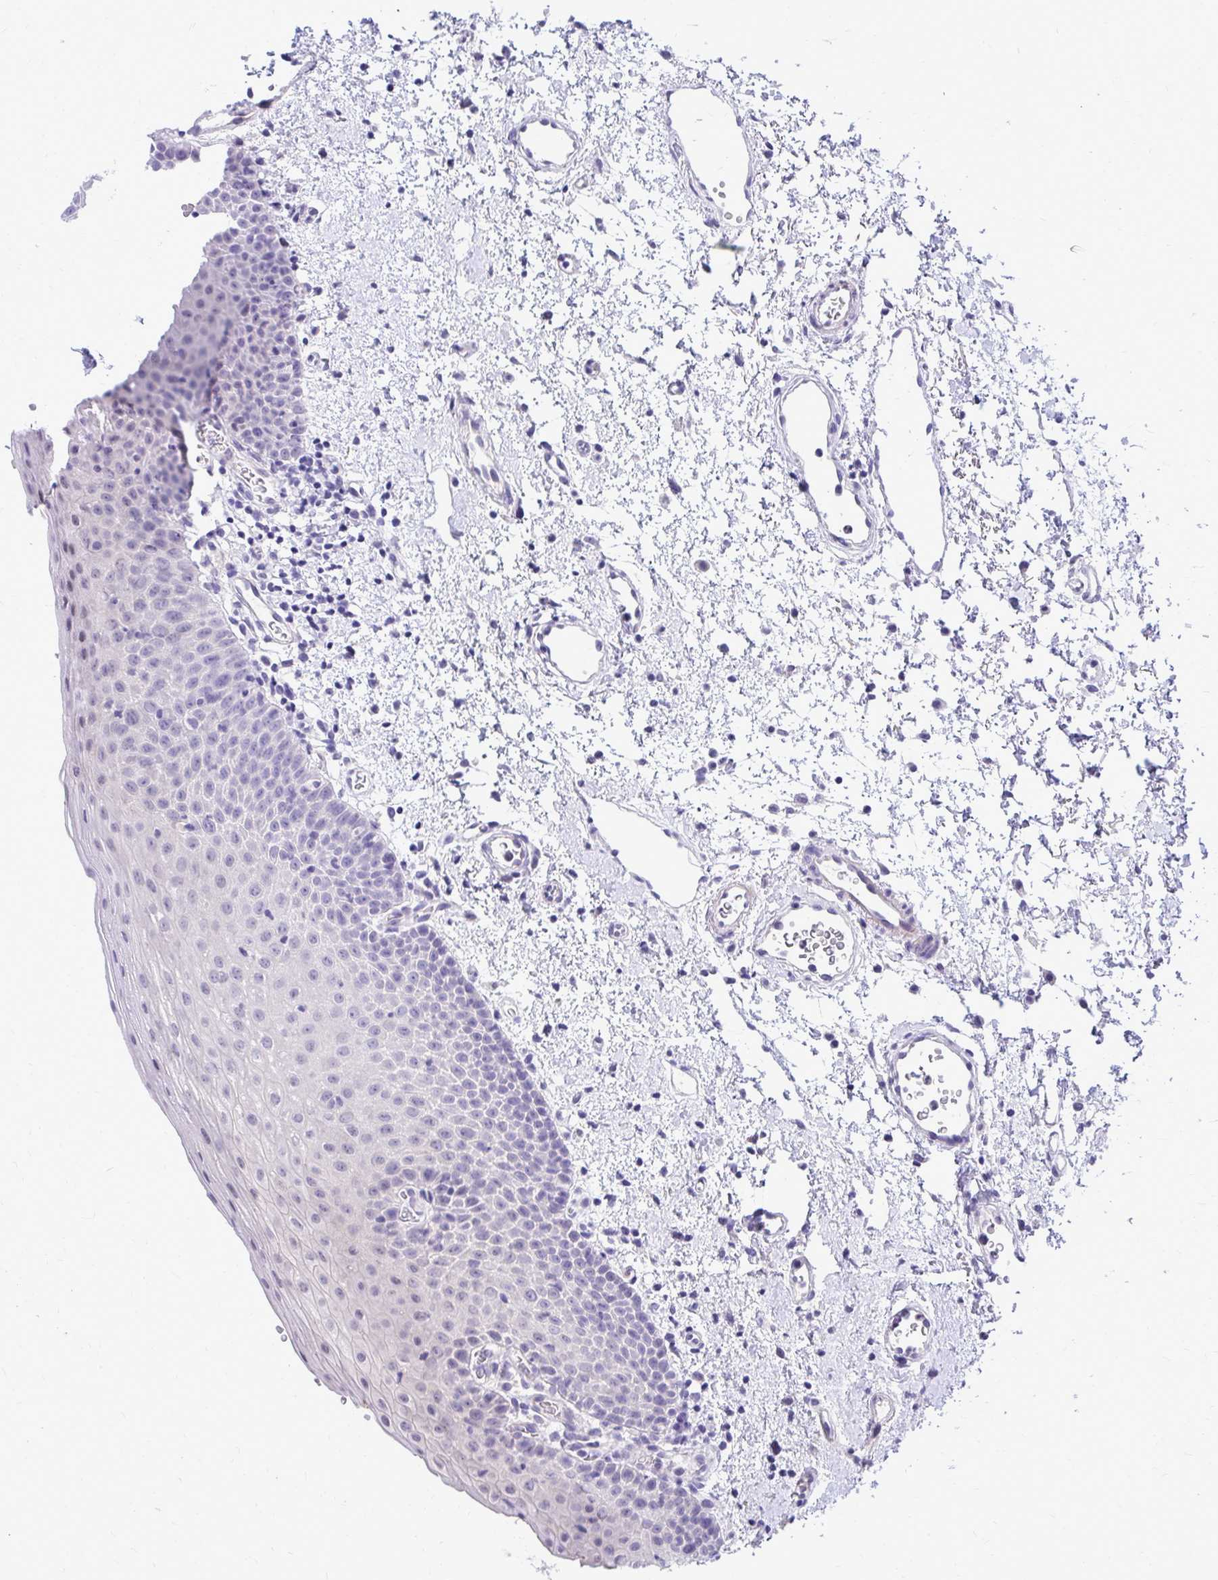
{"staining": {"intensity": "negative", "quantity": "none", "location": "none"}, "tissue": "oral mucosa", "cell_type": "Squamous epithelial cells", "image_type": "normal", "snomed": [{"axis": "morphology", "description": "Normal tissue, NOS"}, {"axis": "topography", "description": "Oral tissue"}, {"axis": "topography", "description": "Head-Neck"}], "caption": "Immunohistochemical staining of benign oral mucosa exhibits no significant expression in squamous epithelial cells. (Immunohistochemistry, brightfield microscopy, high magnification).", "gene": "ZSWIM9", "patient": {"sex": "female", "age": 55}}